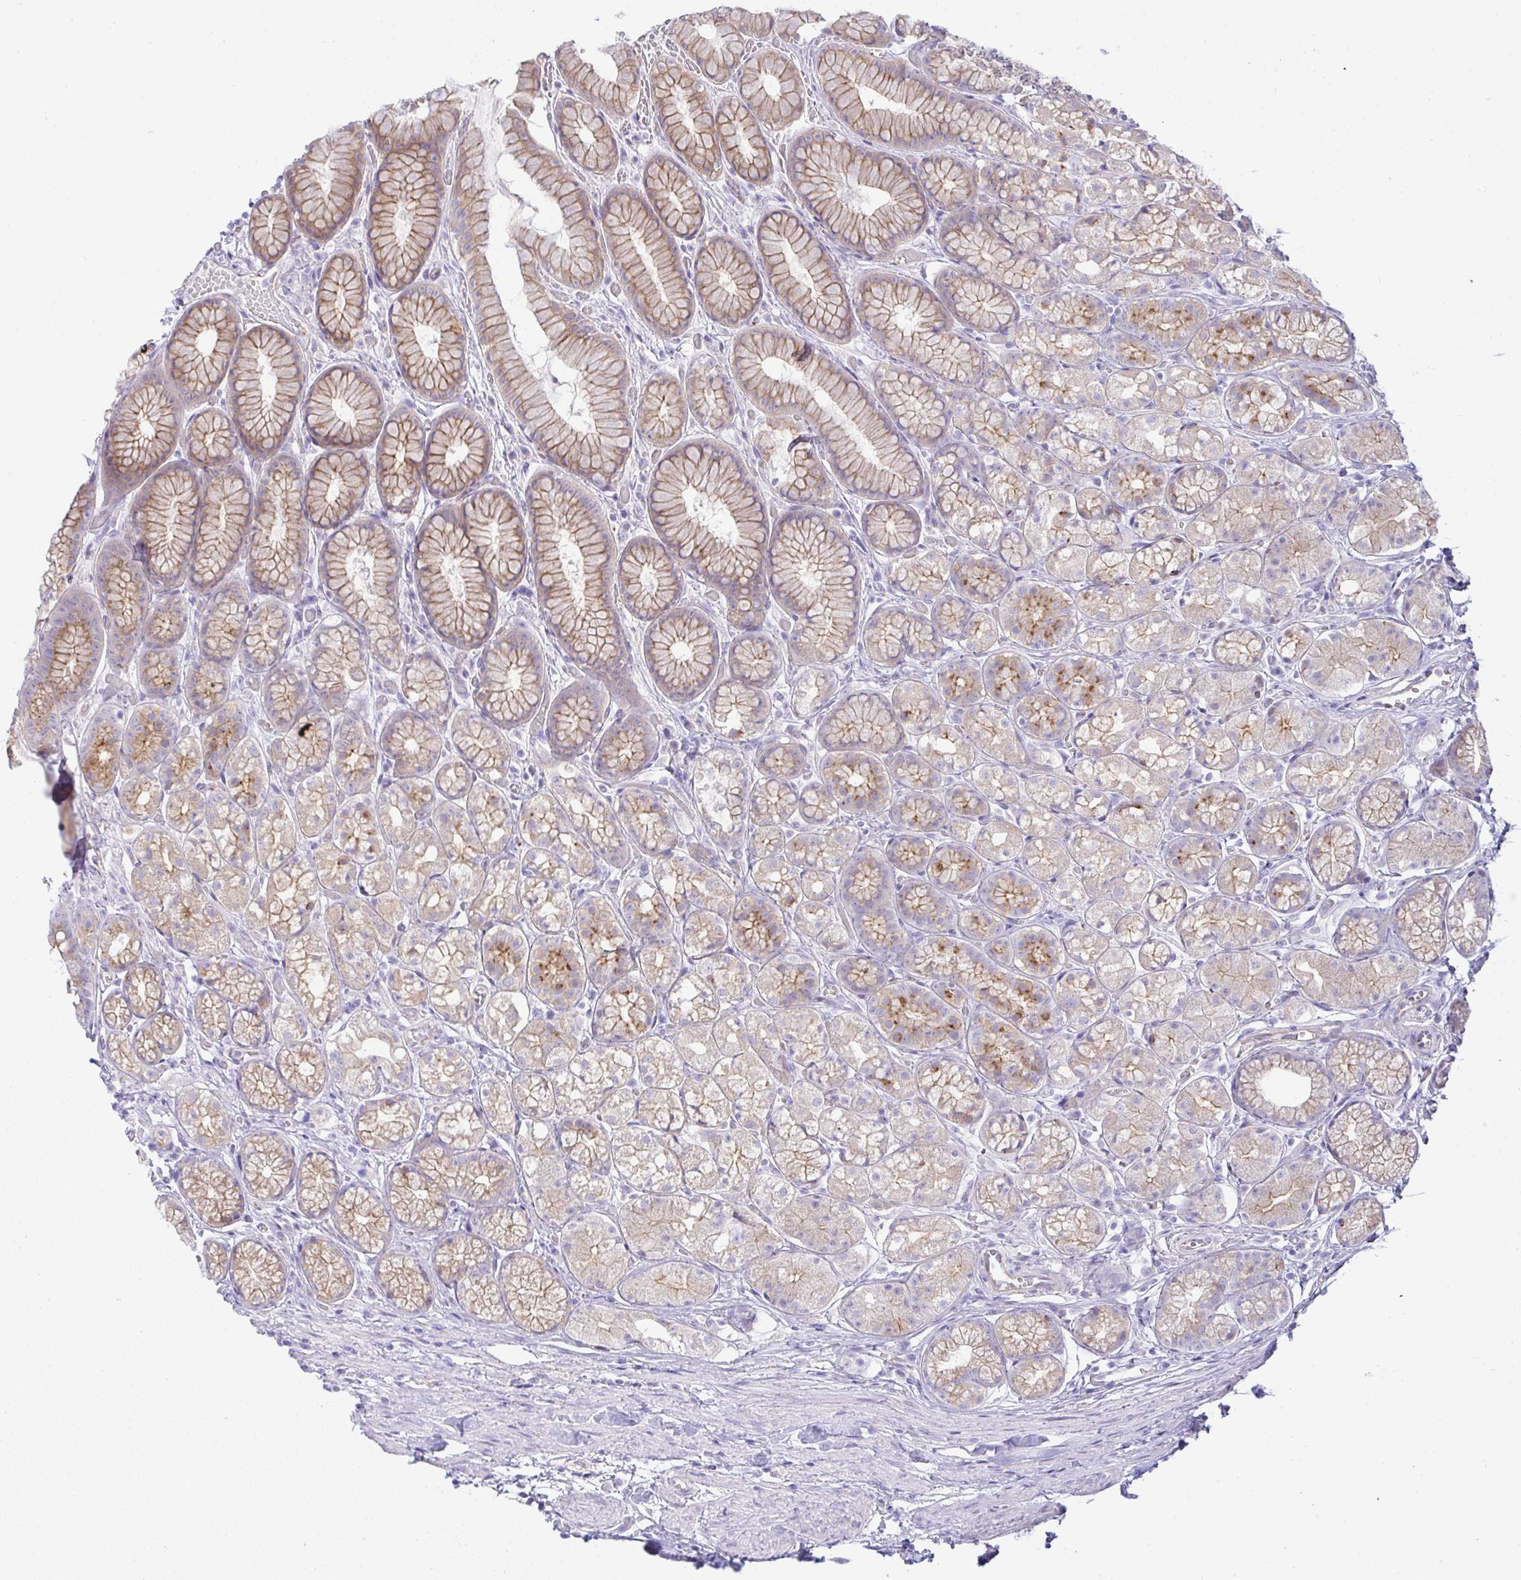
{"staining": {"intensity": "moderate", "quantity": "25%-75%", "location": "cytoplasmic/membranous"}, "tissue": "stomach", "cell_type": "Glandular cells", "image_type": "normal", "snomed": [{"axis": "morphology", "description": "Normal tissue, NOS"}, {"axis": "topography", "description": "Smooth muscle"}, {"axis": "topography", "description": "Stomach"}], "caption": "Immunohistochemistry of benign human stomach reveals medium levels of moderate cytoplasmic/membranous staining in approximately 25%-75% of glandular cells. Using DAB (brown) and hematoxylin (blue) stains, captured at high magnification using brightfield microscopy.", "gene": "FAM177A1", "patient": {"sex": "male", "age": 70}}